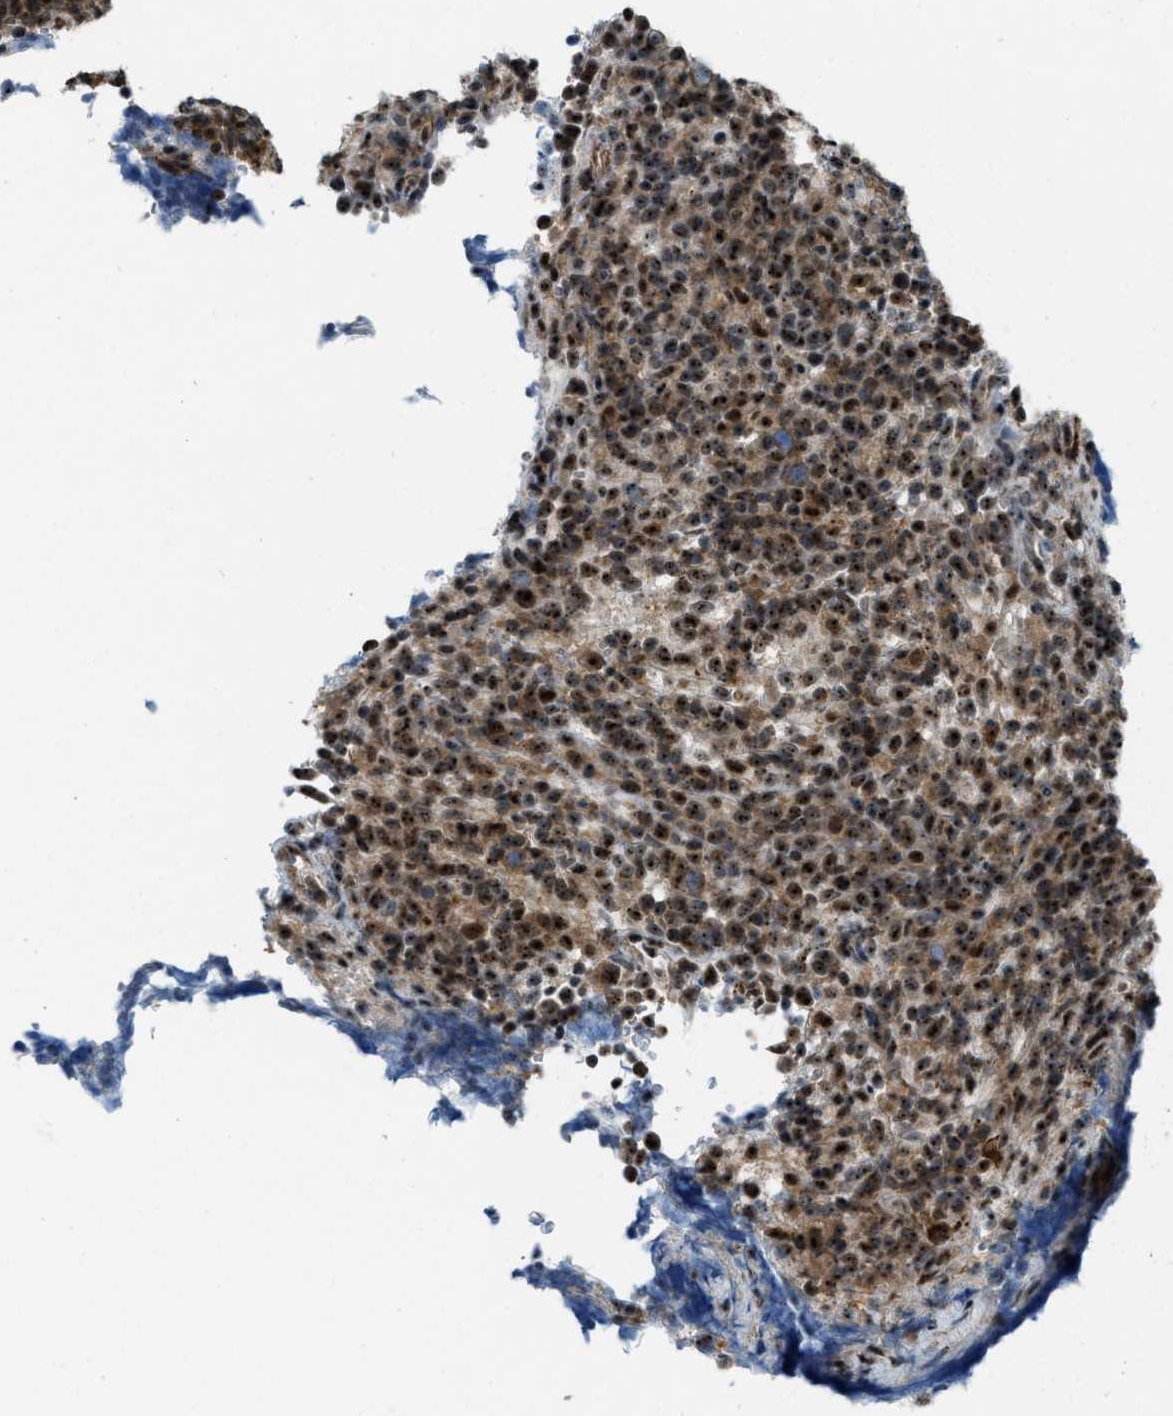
{"staining": {"intensity": "moderate", "quantity": ">75%", "location": "nuclear"}, "tissue": "lymphoma", "cell_type": "Tumor cells", "image_type": "cancer", "snomed": [{"axis": "morphology", "description": "Malignant lymphoma, non-Hodgkin's type, High grade"}, {"axis": "topography", "description": "Lymph node"}], "caption": "This image displays immunohistochemistry staining of high-grade malignant lymphoma, non-Hodgkin's type, with medium moderate nuclear positivity in approximately >75% of tumor cells.", "gene": "E2F1", "patient": {"sex": "female", "age": 76}}